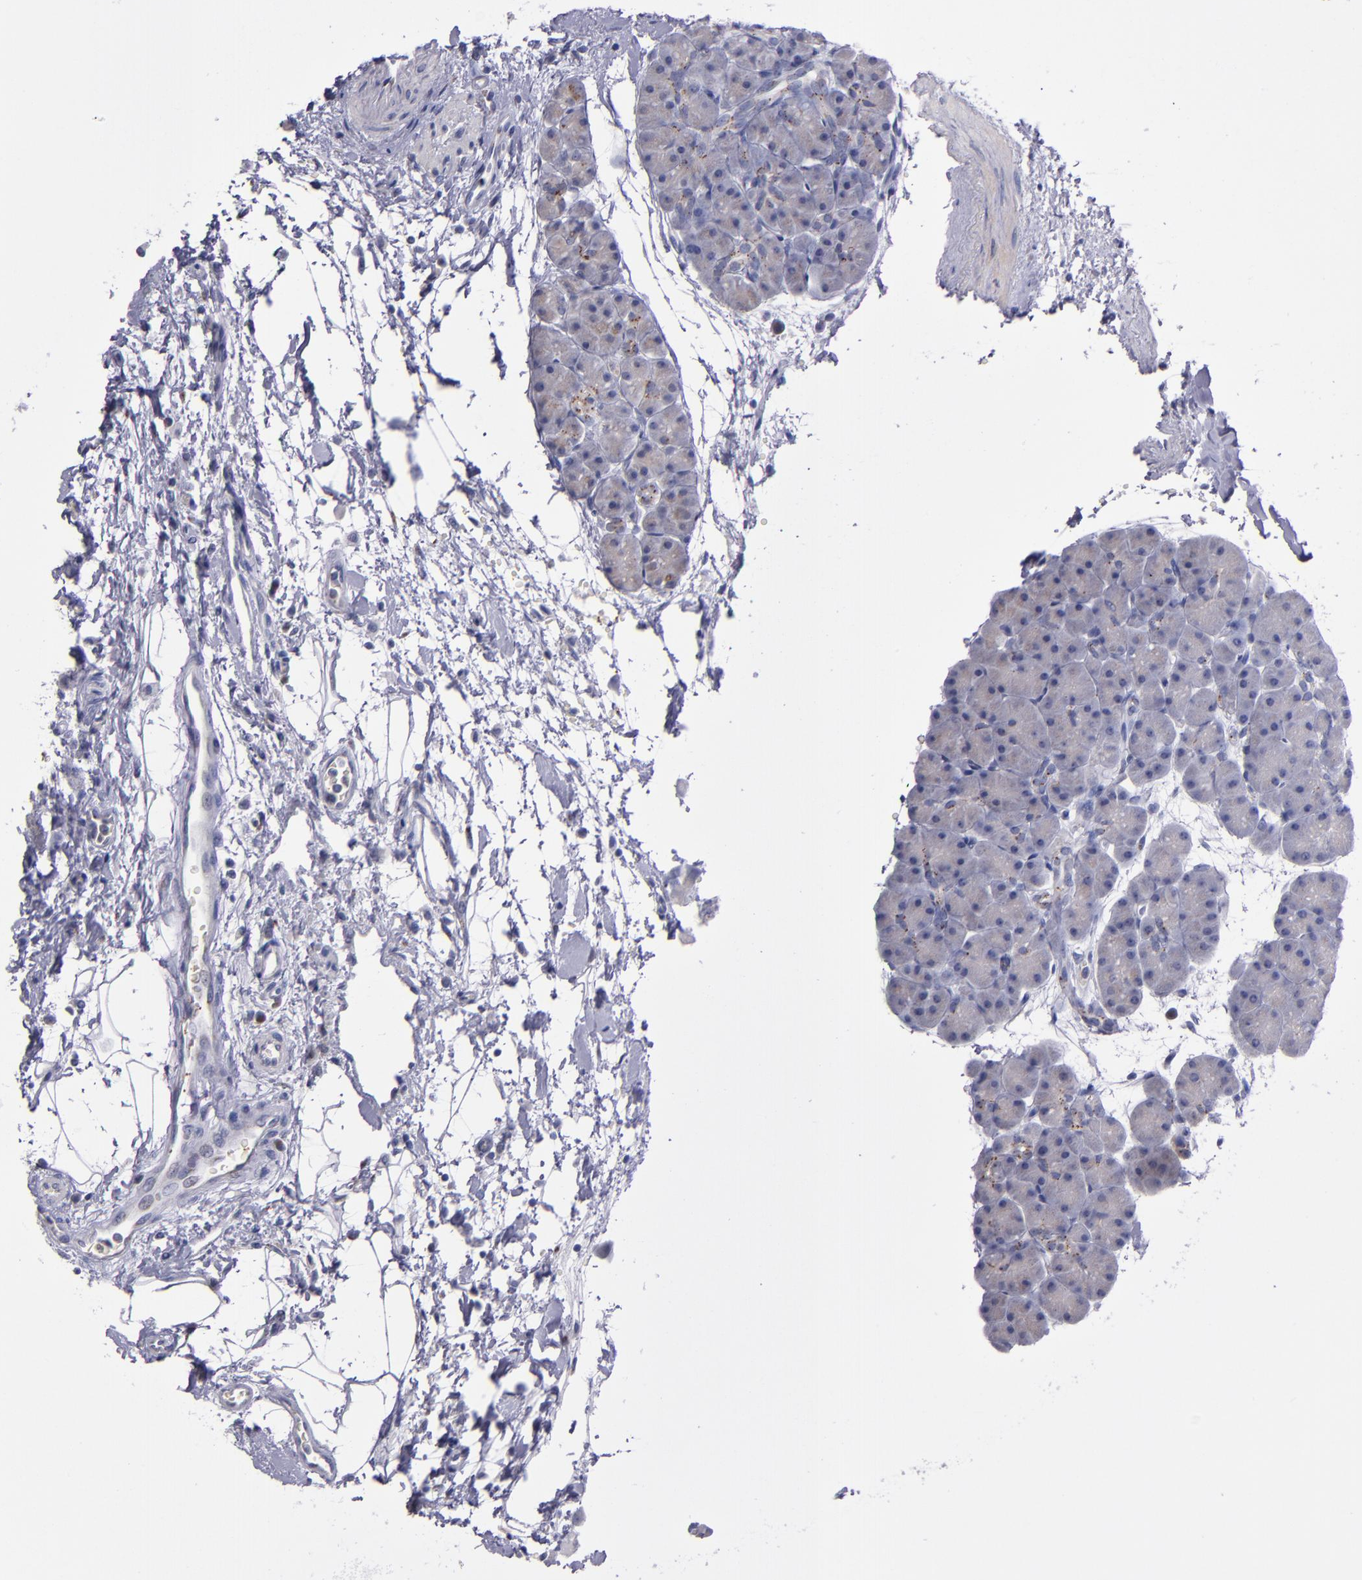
{"staining": {"intensity": "weak", "quantity": "25%-75%", "location": "cytoplasmic/membranous"}, "tissue": "pancreas", "cell_type": "Exocrine glandular cells", "image_type": "normal", "snomed": [{"axis": "morphology", "description": "Normal tissue, NOS"}, {"axis": "topography", "description": "Pancreas"}], "caption": "The image demonstrates immunohistochemical staining of normal pancreas. There is weak cytoplasmic/membranous staining is appreciated in about 25%-75% of exocrine glandular cells.", "gene": "RAB41", "patient": {"sex": "male", "age": 66}}